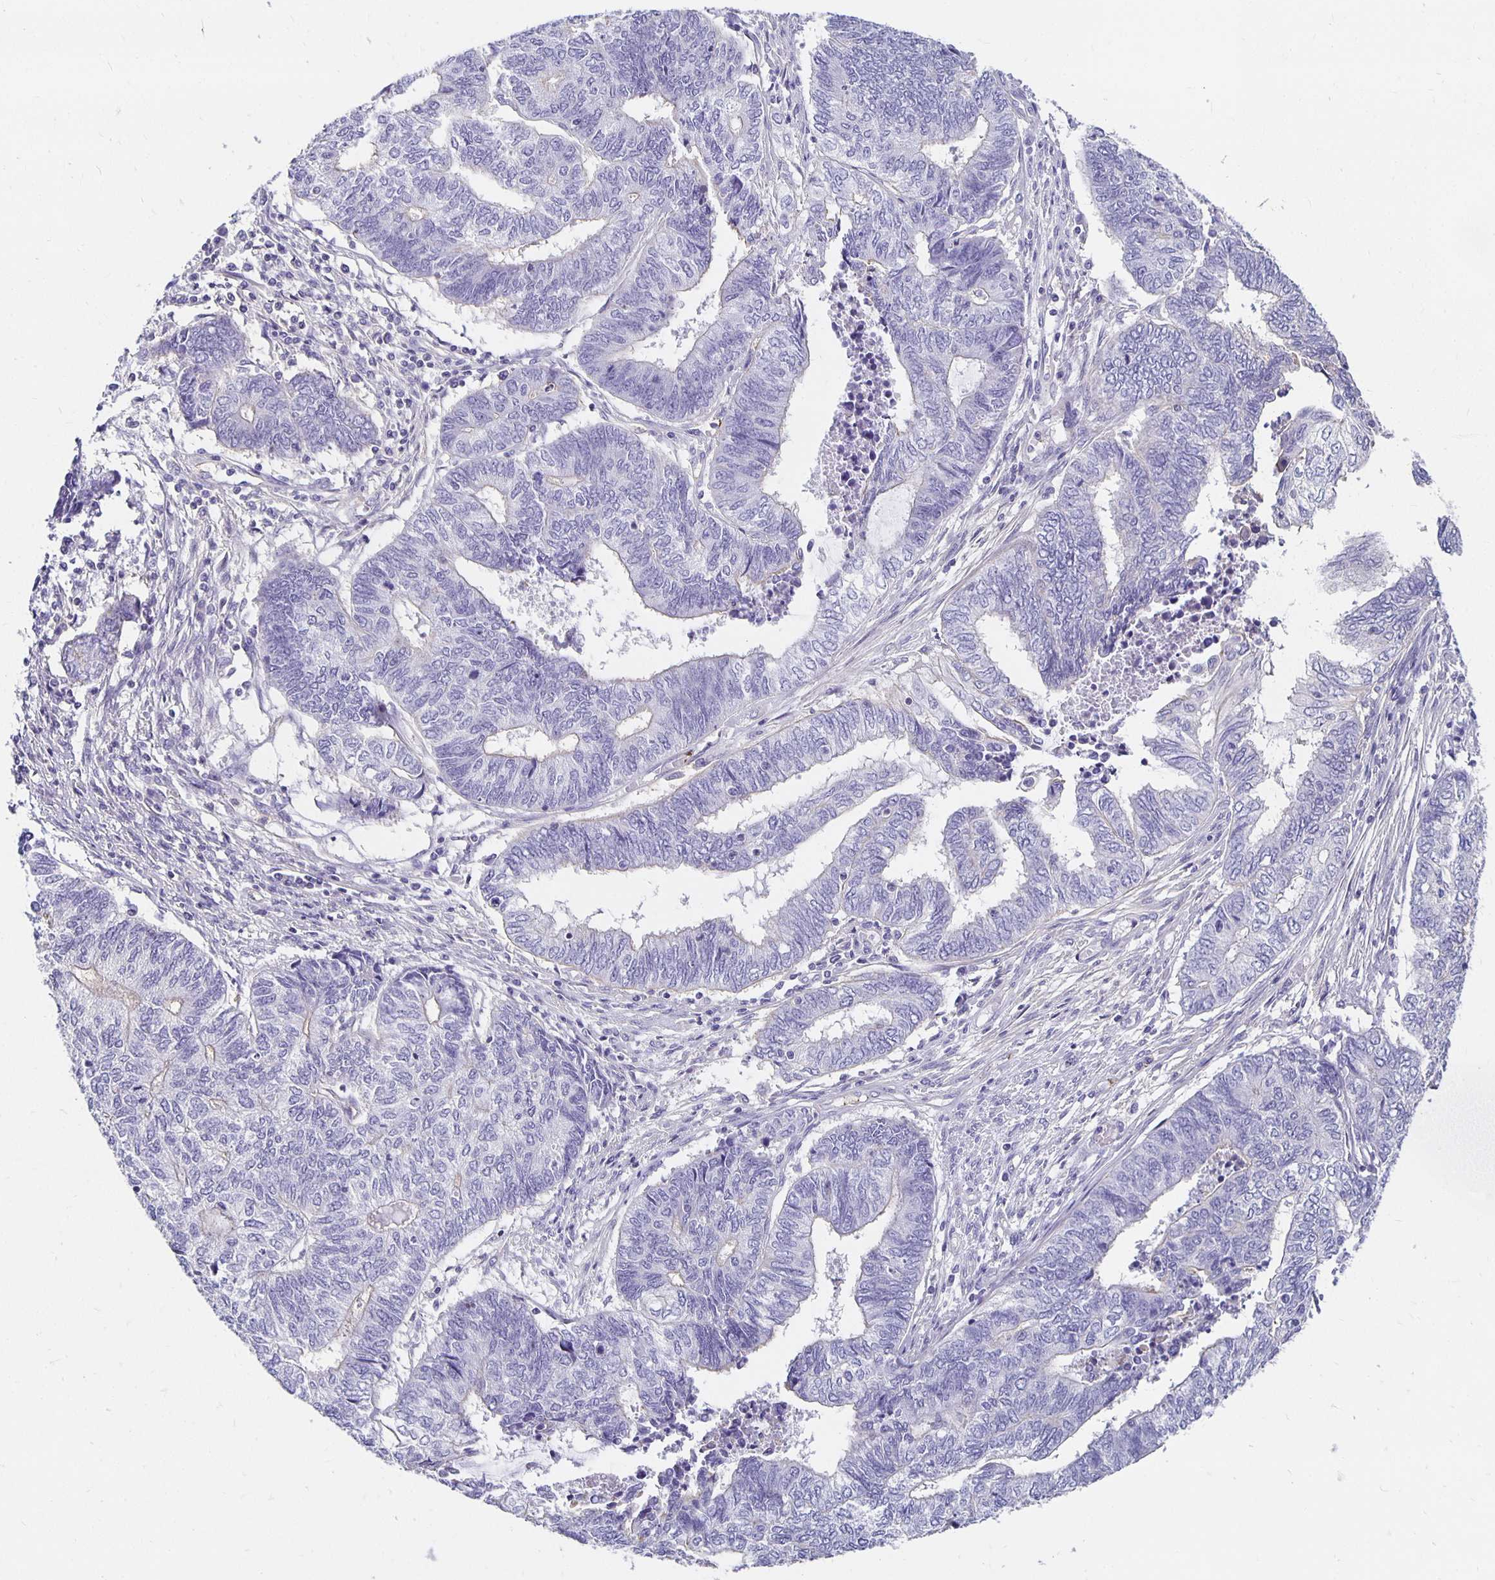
{"staining": {"intensity": "negative", "quantity": "none", "location": "none"}, "tissue": "endometrial cancer", "cell_type": "Tumor cells", "image_type": "cancer", "snomed": [{"axis": "morphology", "description": "Adenocarcinoma, NOS"}, {"axis": "topography", "description": "Uterus"}, {"axis": "topography", "description": "Endometrium"}], "caption": "Immunohistochemical staining of endometrial cancer (adenocarcinoma) shows no significant staining in tumor cells.", "gene": "APOB", "patient": {"sex": "female", "age": 70}}